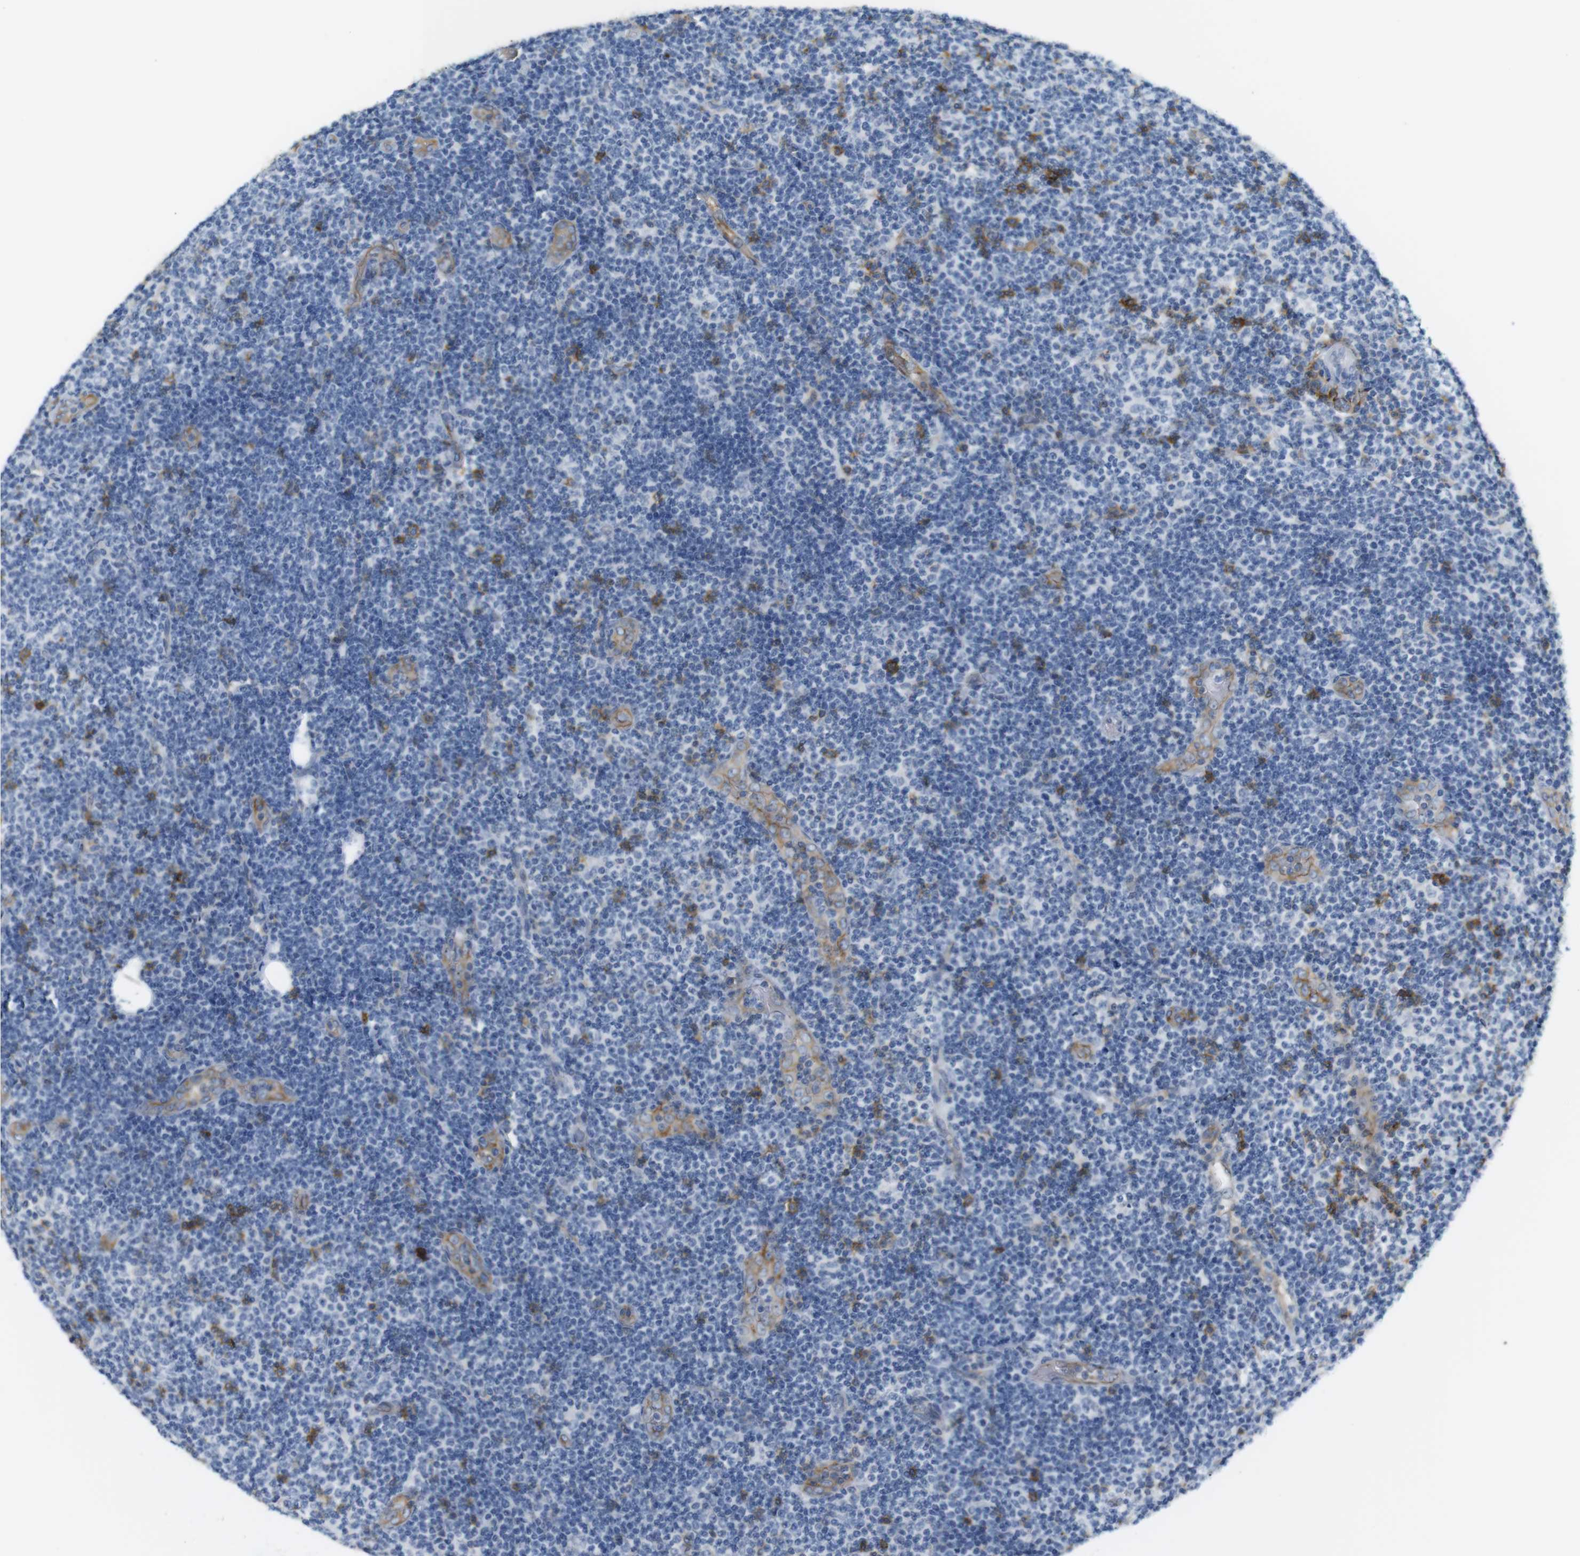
{"staining": {"intensity": "negative", "quantity": "none", "location": "none"}, "tissue": "lymphoma", "cell_type": "Tumor cells", "image_type": "cancer", "snomed": [{"axis": "morphology", "description": "Malignant lymphoma, non-Hodgkin's type, Low grade"}, {"axis": "topography", "description": "Lymph node"}], "caption": "This image is of lymphoma stained with immunohistochemistry (IHC) to label a protein in brown with the nuclei are counter-stained blue. There is no staining in tumor cells.", "gene": "F2R", "patient": {"sex": "male", "age": 83}}